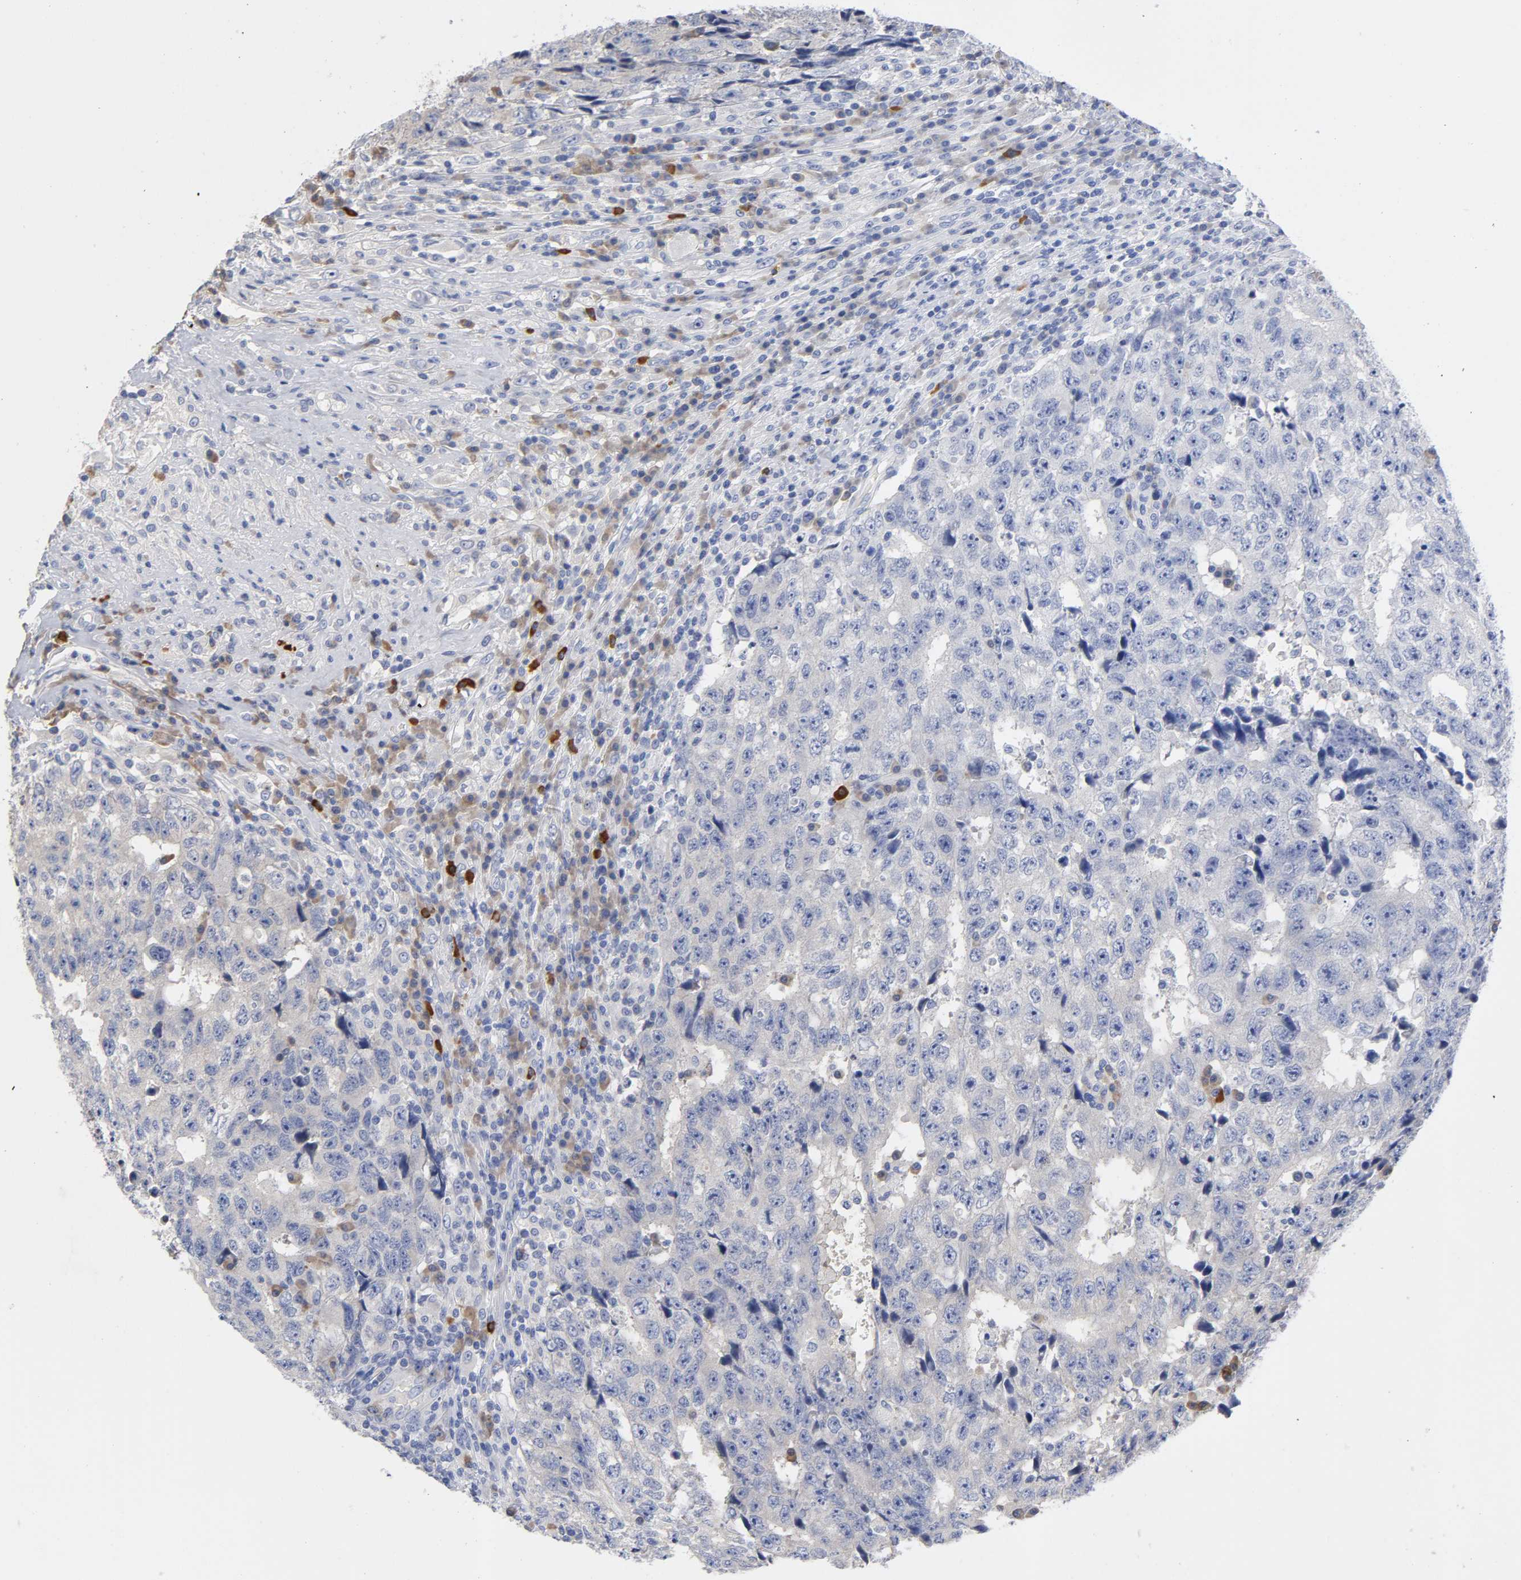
{"staining": {"intensity": "negative", "quantity": "none", "location": "none"}, "tissue": "testis cancer", "cell_type": "Tumor cells", "image_type": "cancer", "snomed": [{"axis": "morphology", "description": "Necrosis, NOS"}, {"axis": "morphology", "description": "Carcinoma, Embryonal, NOS"}, {"axis": "topography", "description": "Testis"}], "caption": "Human testis cancer (embryonal carcinoma) stained for a protein using IHC demonstrates no expression in tumor cells.", "gene": "RPS29", "patient": {"sex": "male", "age": 19}}